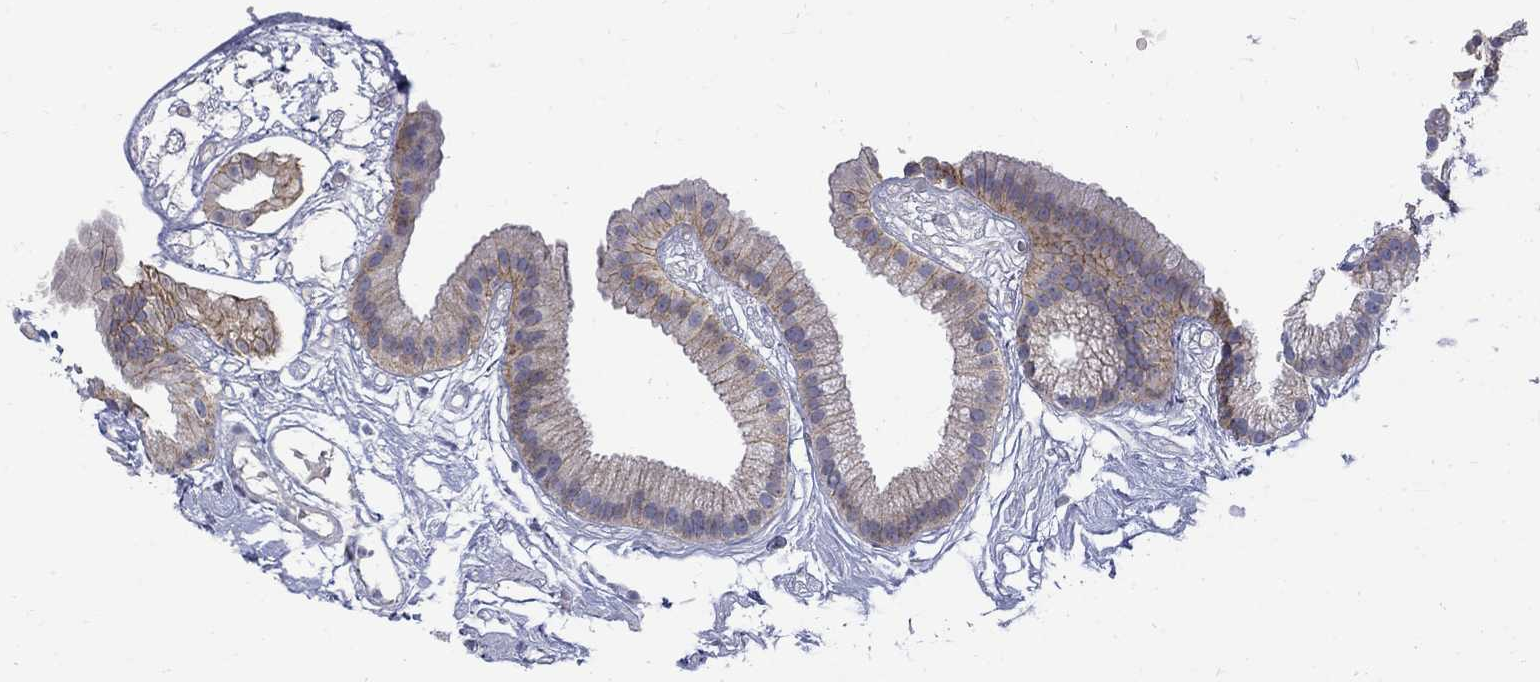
{"staining": {"intensity": "weak", "quantity": "25%-75%", "location": "cytoplasmic/membranous"}, "tissue": "gallbladder", "cell_type": "Glandular cells", "image_type": "normal", "snomed": [{"axis": "morphology", "description": "Normal tissue, NOS"}, {"axis": "topography", "description": "Gallbladder"}], "caption": "A photomicrograph showing weak cytoplasmic/membranous expression in about 25%-75% of glandular cells in benign gallbladder, as visualized by brown immunohistochemical staining.", "gene": "CTNND2", "patient": {"sex": "female", "age": 45}}